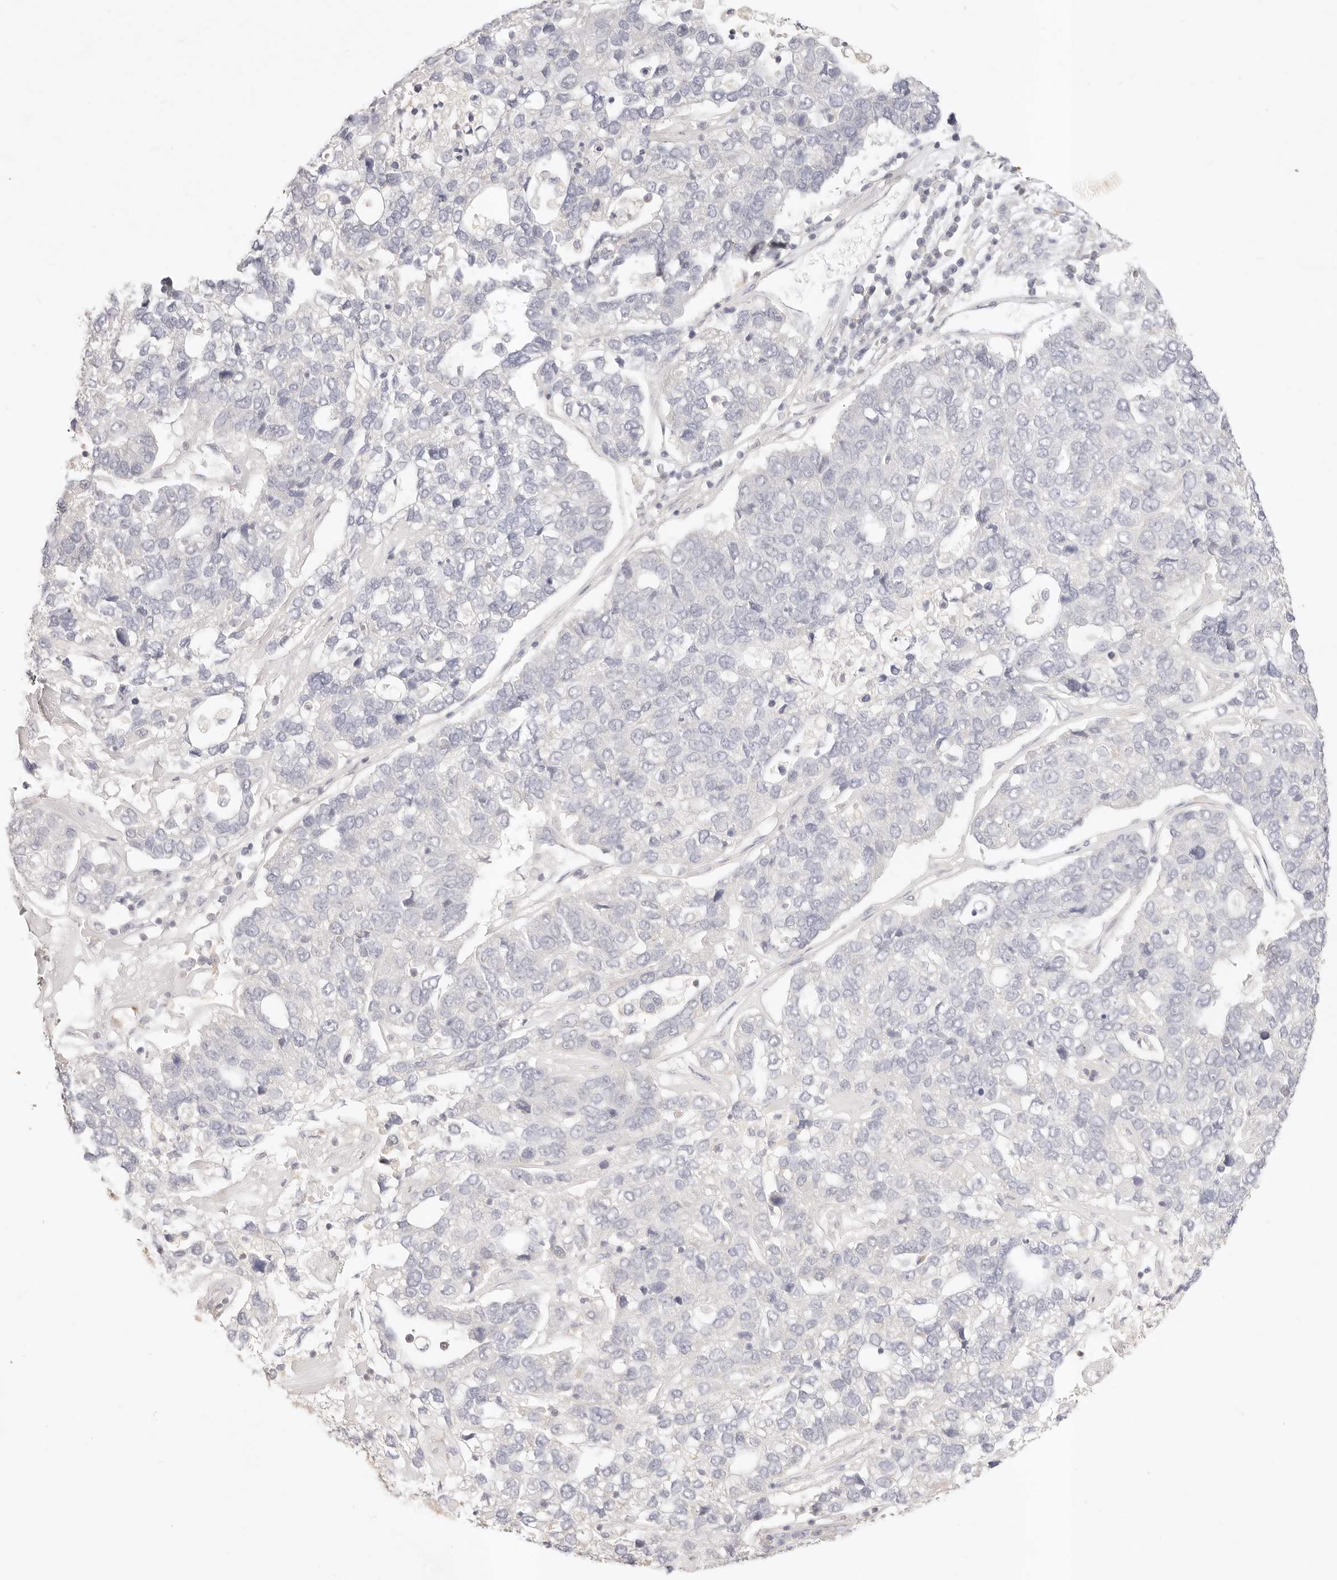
{"staining": {"intensity": "negative", "quantity": "none", "location": "none"}, "tissue": "pancreatic cancer", "cell_type": "Tumor cells", "image_type": "cancer", "snomed": [{"axis": "morphology", "description": "Adenocarcinoma, NOS"}, {"axis": "topography", "description": "Pancreas"}], "caption": "IHC histopathology image of pancreatic adenocarcinoma stained for a protein (brown), which shows no staining in tumor cells. (DAB immunohistochemistry visualized using brightfield microscopy, high magnification).", "gene": "GPR156", "patient": {"sex": "female", "age": 61}}